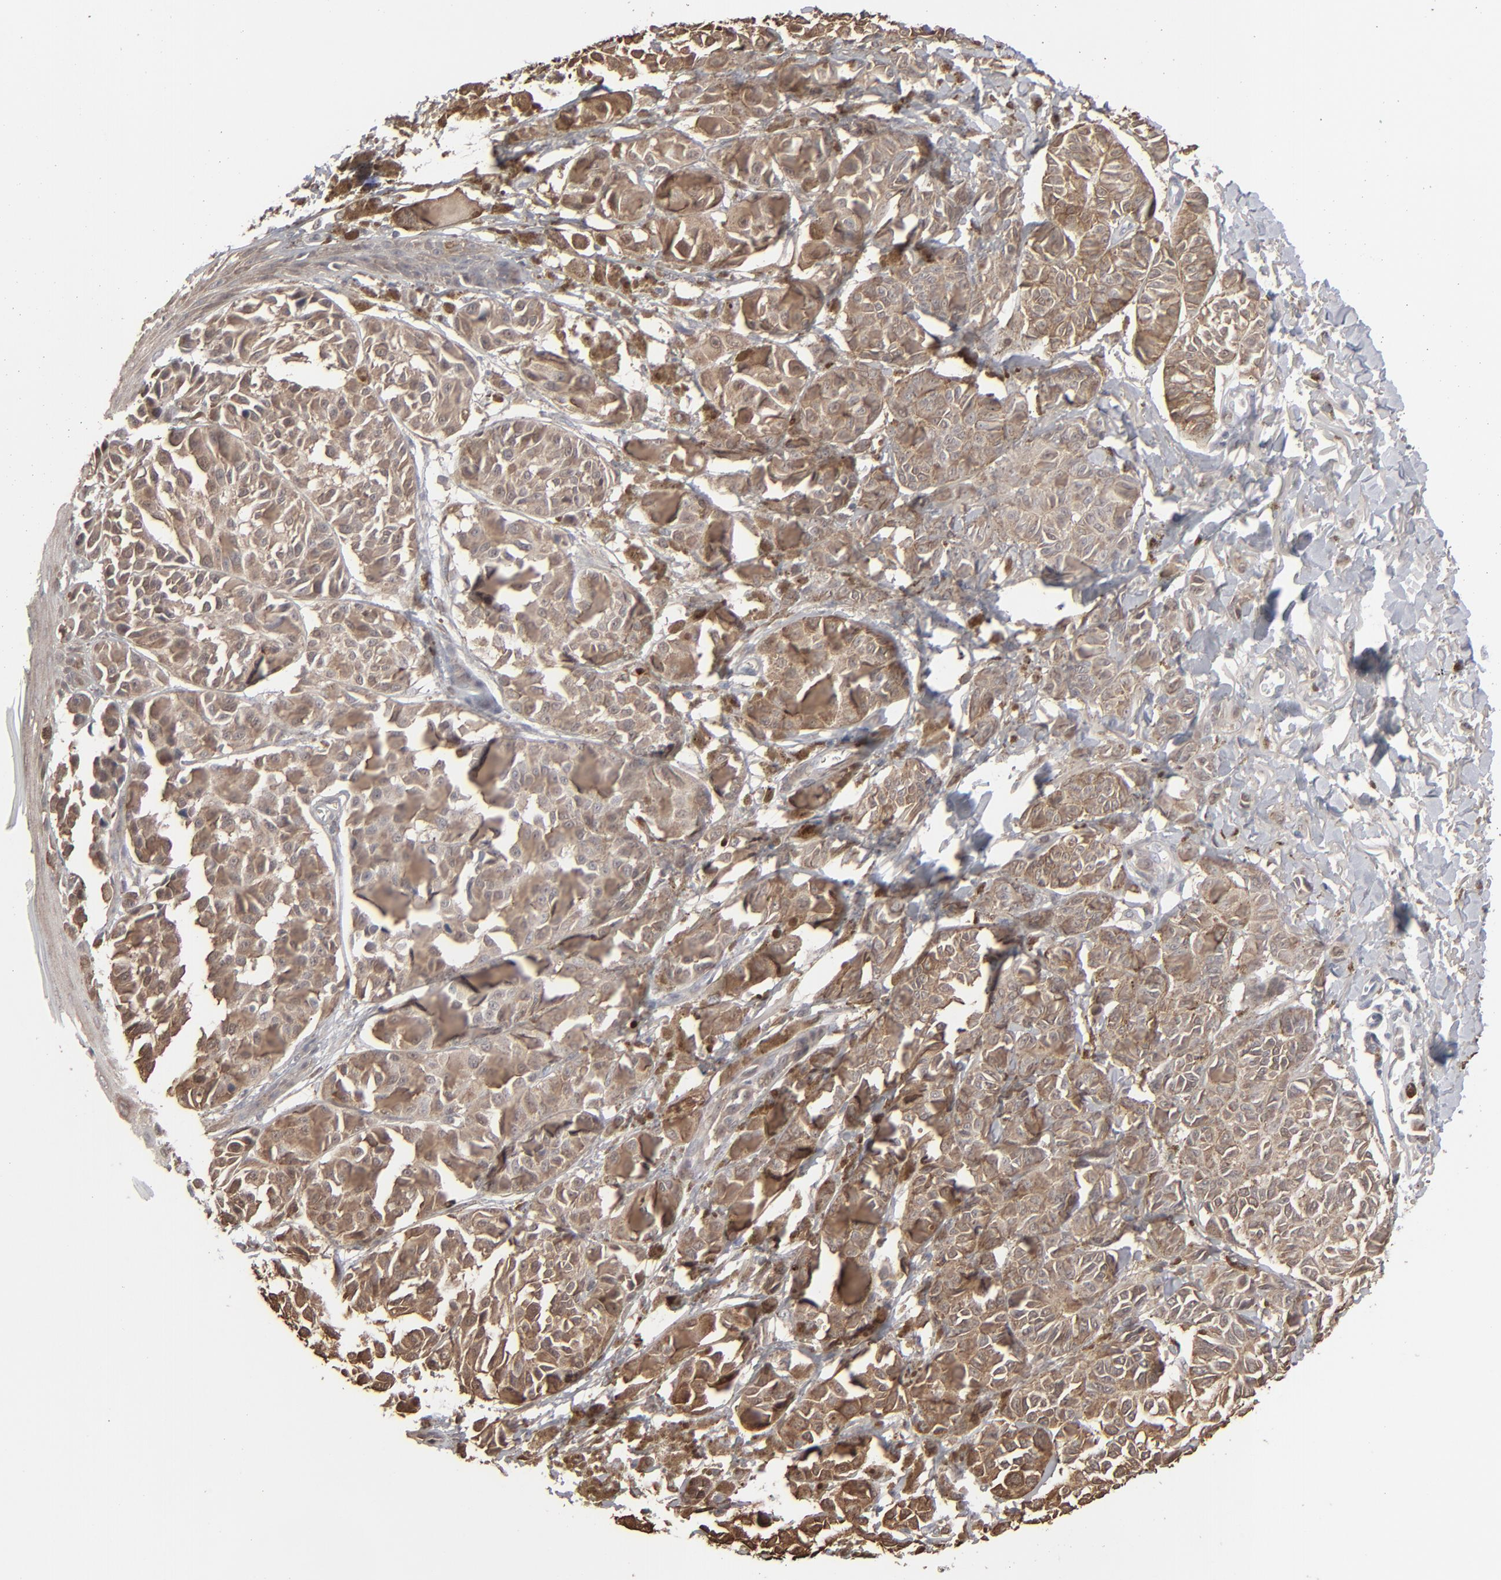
{"staining": {"intensity": "strong", "quantity": ">75%", "location": "cytoplasmic/membranous"}, "tissue": "melanoma", "cell_type": "Tumor cells", "image_type": "cancer", "snomed": [{"axis": "morphology", "description": "Malignant melanoma, NOS"}, {"axis": "topography", "description": "Skin"}], "caption": "An IHC histopathology image of tumor tissue is shown. Protein staining in brown labels strong cytoplasmic/membranous positivity in melanoma within tumor cells. The protein of interest is stained brown, and the nuclei are stained in blue (DAB IHC with brightfield microscopy, high magnification).", "gene": "NME1-NME2", "patient": {"sex": "male", "age": 76}}